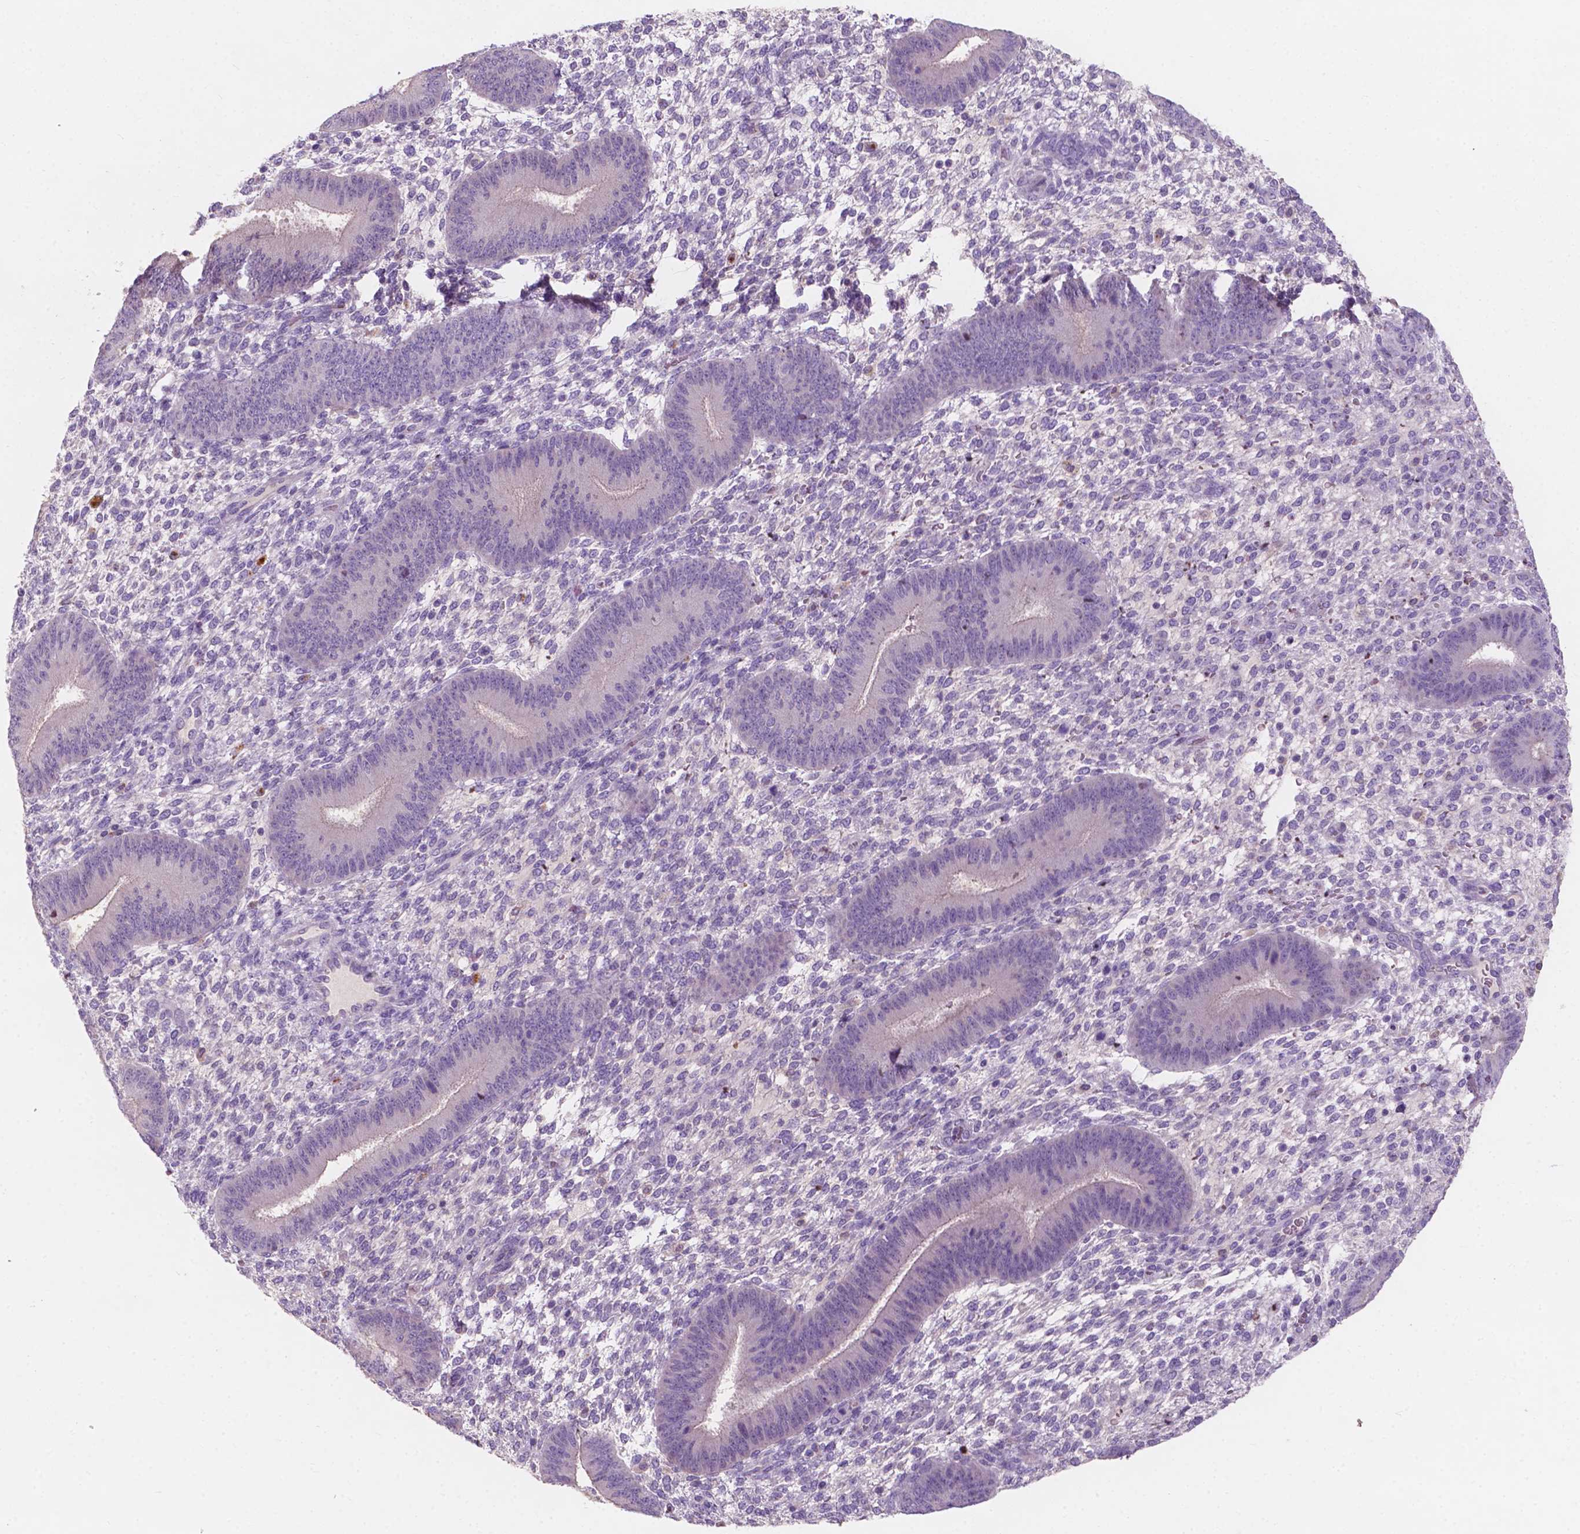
{"staining": {"intensity": "negative", "quantity": "none", "location": "none"}, "tissue": "endometrium", "cell_type": "Cells in endometrial stroma", "image_type": "normal", "snomed": [{"axis": "morphology", "description": "Normal tissue, NOS"}, {"axis": "topography", "description": "Endometrium"}], "caption": "IHC histopathology image of benign human endometrium stained for a protein (brown), which exhibits no expression in cells in endometrial stroma. (Stains: DAB IHC with hematoxylin counter stain, Microscopy: brightfield microscopy at high magnification).", "gene": "IREB2", "patient": {"sex": "female", "age": 39}}